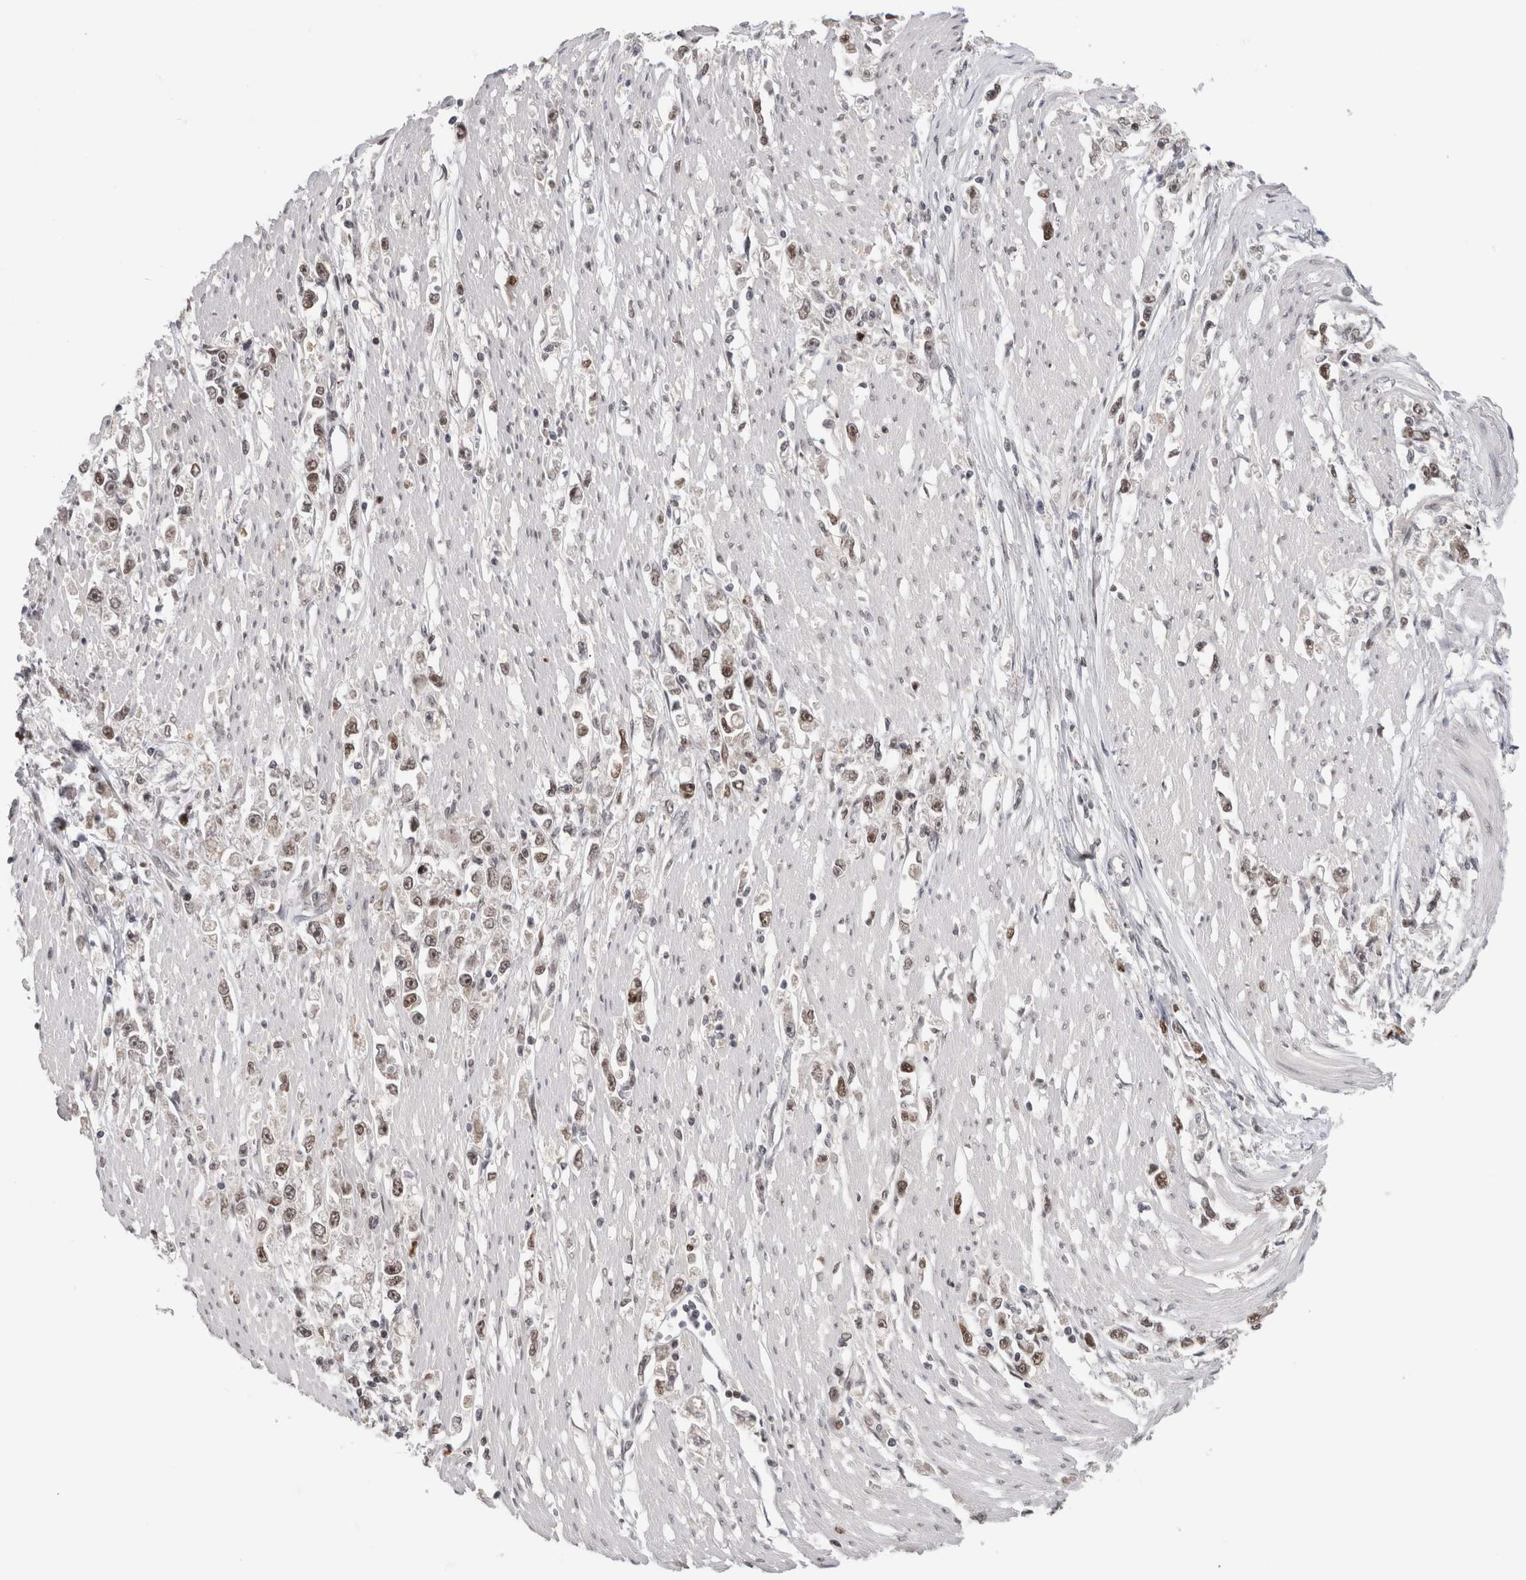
{"staining": {"intensity": "weak", "quantity": ">75%", "location": "nuclear"}, "tissue": "stomach cancer", "cell_type": "Tumor cells", "image_type": "cancer", "snomed": [{"axis": "morphology", "description": "Adenocarcinoma, NOS"}, {"axis": "topography", "description": "Stomach"}], "caption": "Weak nuclear expression for a protein is seen in about >75% of tumor cells of adenocarcinoma (stomach) using immunohistochemistry.", "gene": "ZNF521", "patient": {"sex": "female", "age": 59}}